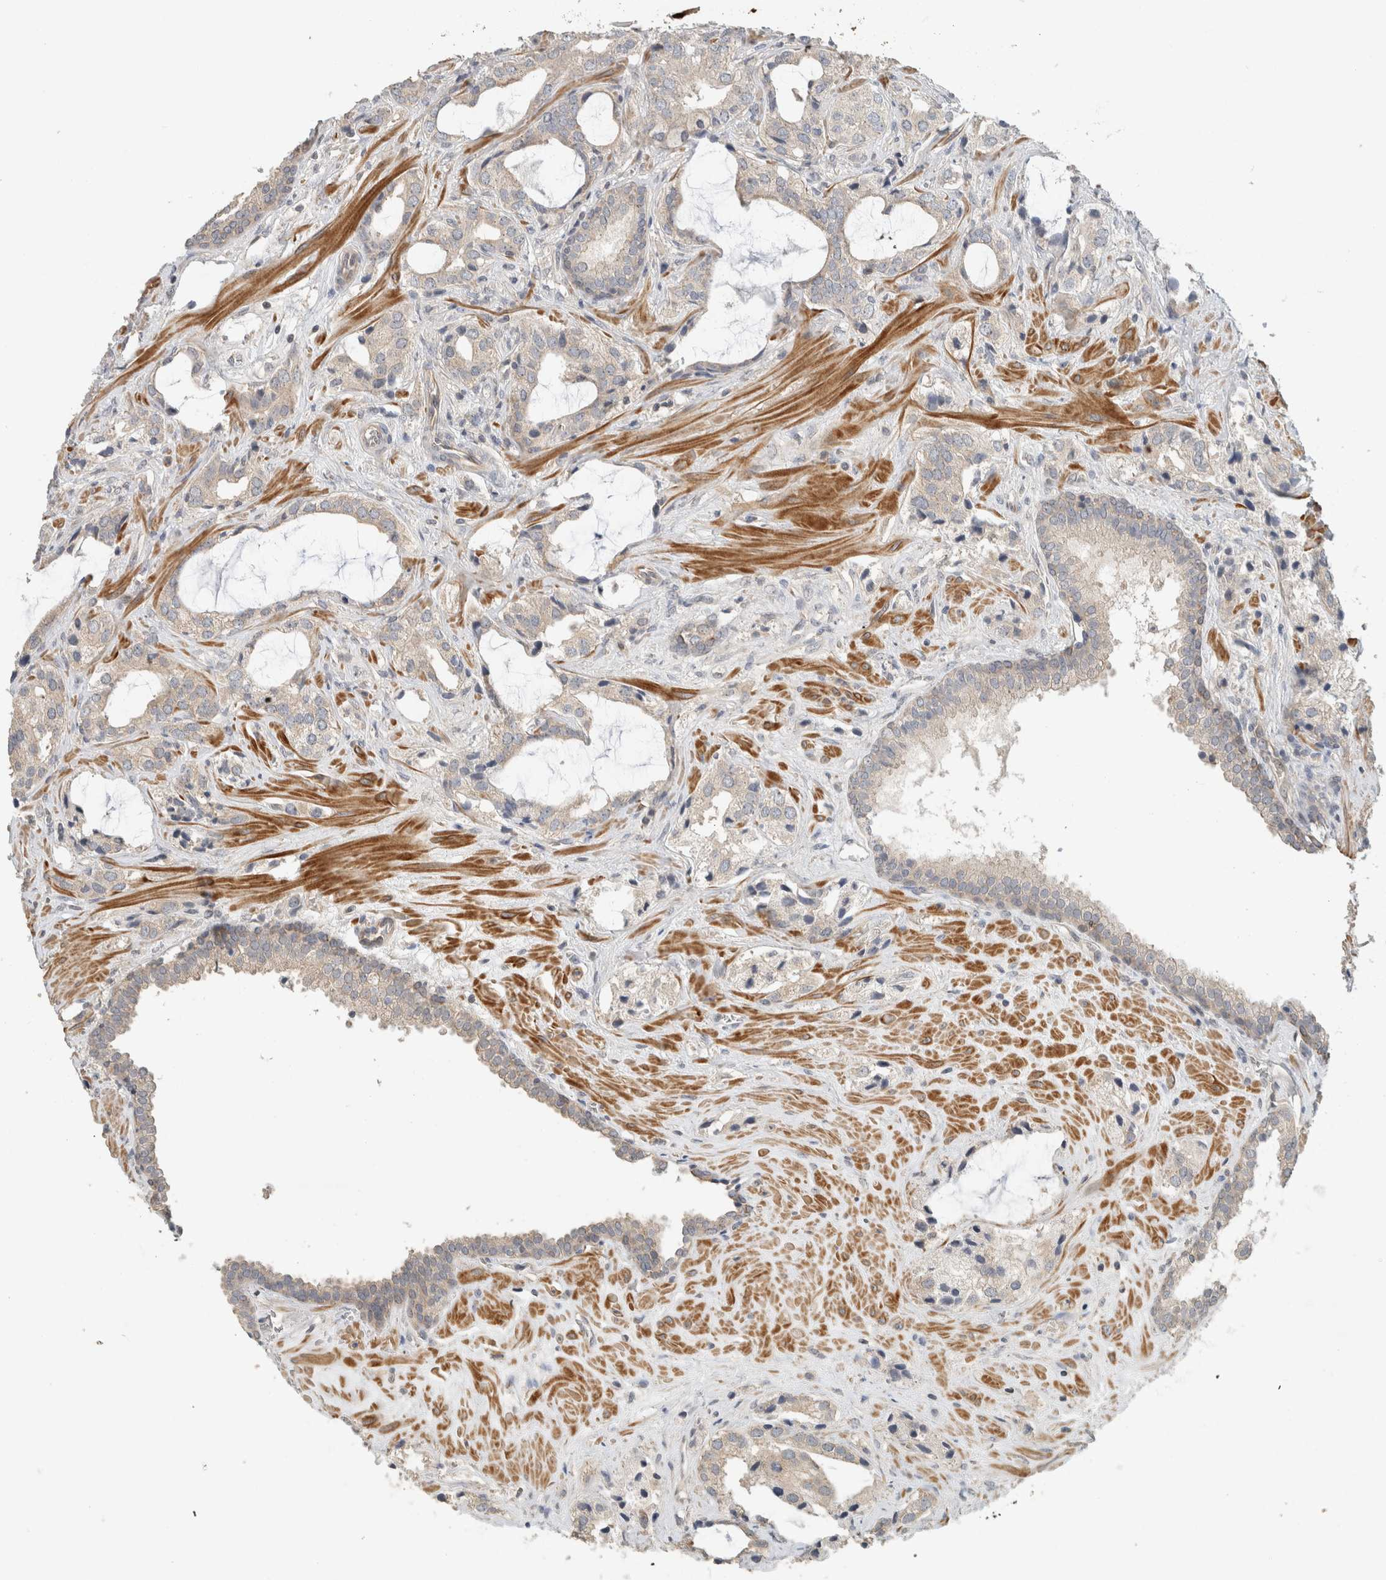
{"staining": {"intensity": "negative", "quantity": "none", "location": "none"}, "tissue": "prostate cancer", "cell_type": "Tumor cells", "image_type": "cancer", "snomed": [{"axis": "morphology", "description": "Adenocarcinoma, High grade"}, {"axis": "topography", "description": "Prostate"}], "caption": "Immunohistochemistry (IHC) histopathology image of human adenocarcinoma (high-grade) (prostate) stained for a protein (brown), which reveals no staining in tumor cells. (Brightfield microscopy of DAB (3,3'-diaminobenzidine) IHC at high magnification).", "gene": "ERCC6L2", "patient": {"sex": "male", "age": 66}}